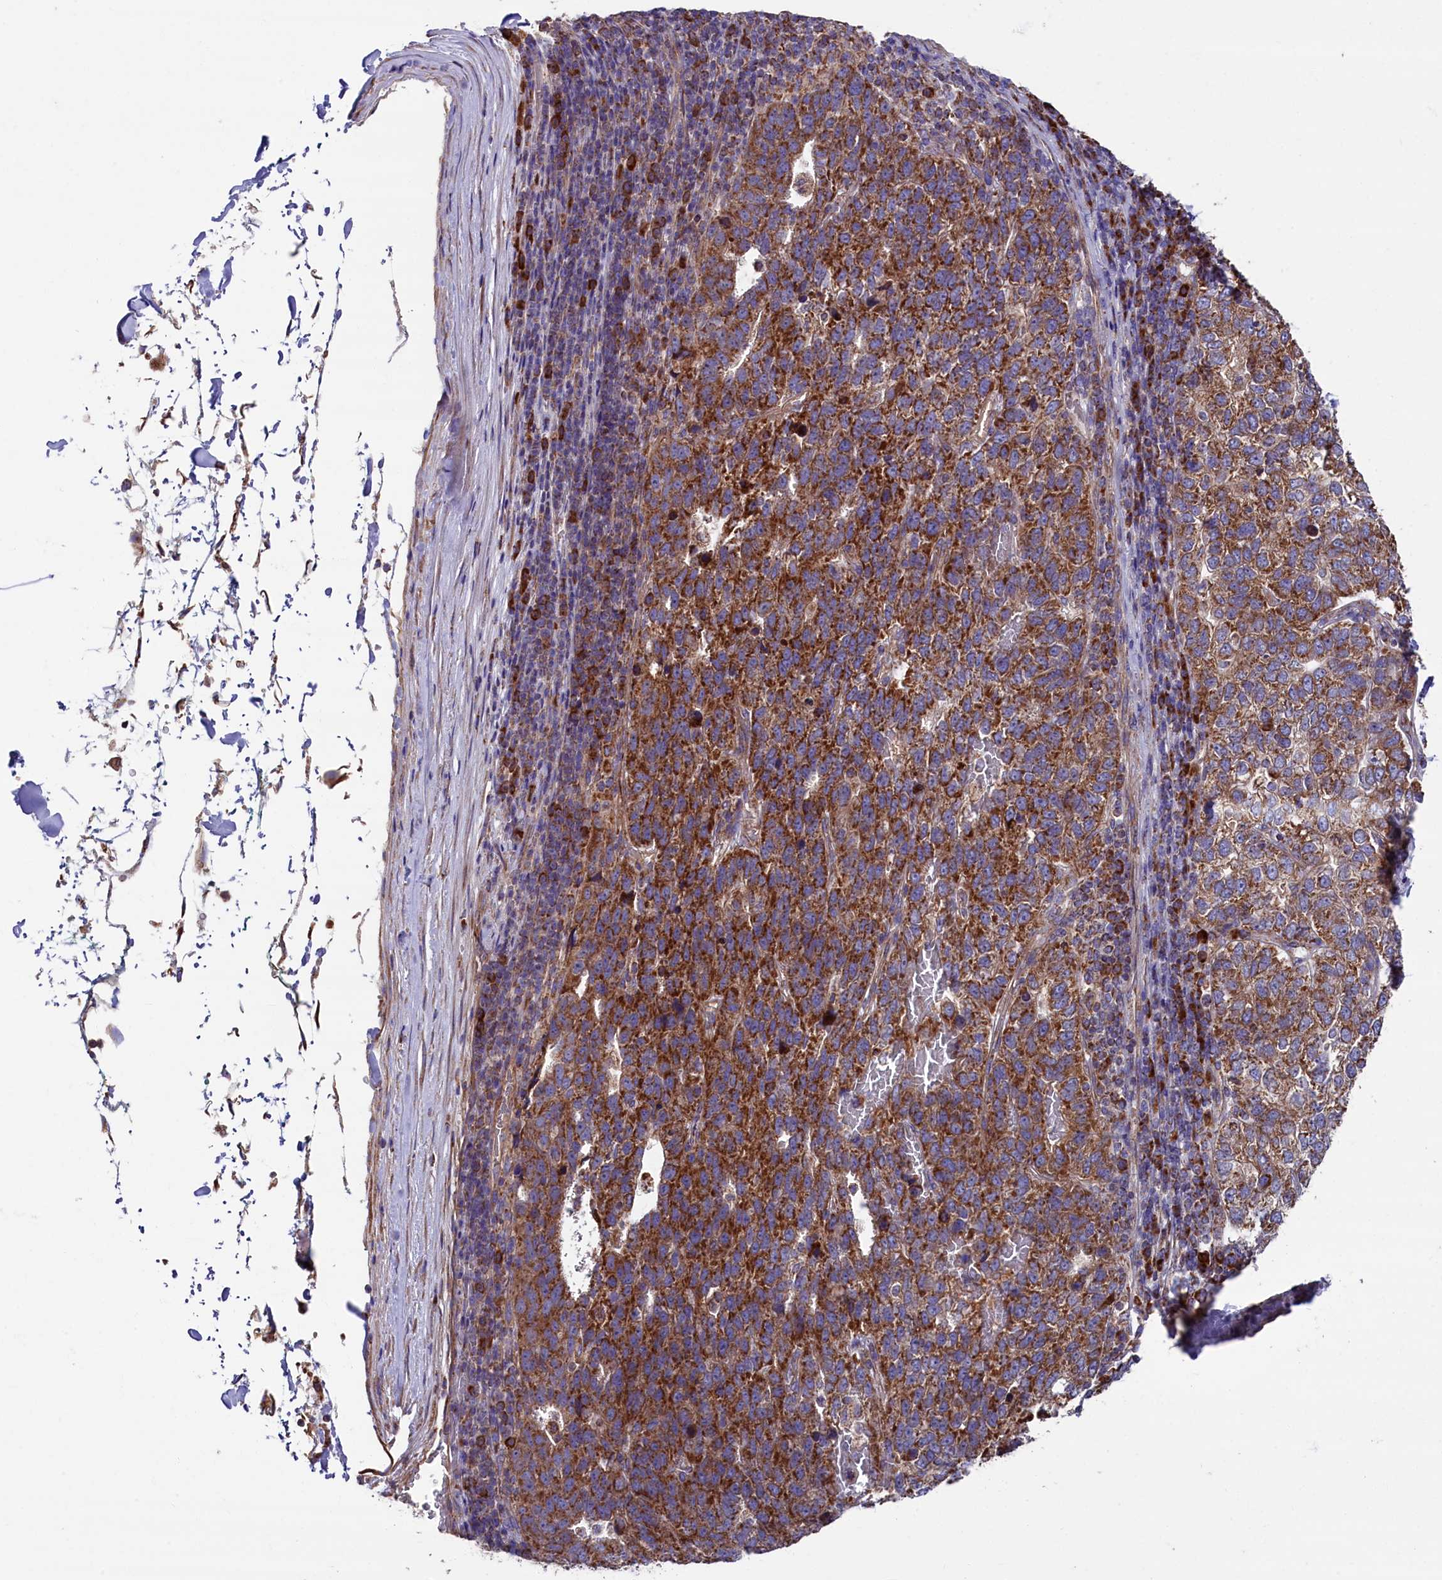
{"staining": {"intensity": "strong", "quantity": ">75%", "location": "cytoplasmic/membranous"}, "tissue": "pancreatic cancer", "cell_type": "Tumor cells", "image_type": "cancer", "snomed": [{"axis": "morphology", "description": "Adenocarcinoma, NOS"}, {"axis": "topography", "description": "Pancreas"}], "caption": "A high amount of strong cytoplasmic/membranous positivity is present in approximately >75% of tumor cells in pancreatic adenocarcinoma tissue.", "gene": "ZSWIM1", "patient": {"sex": "female", "age": 61}}